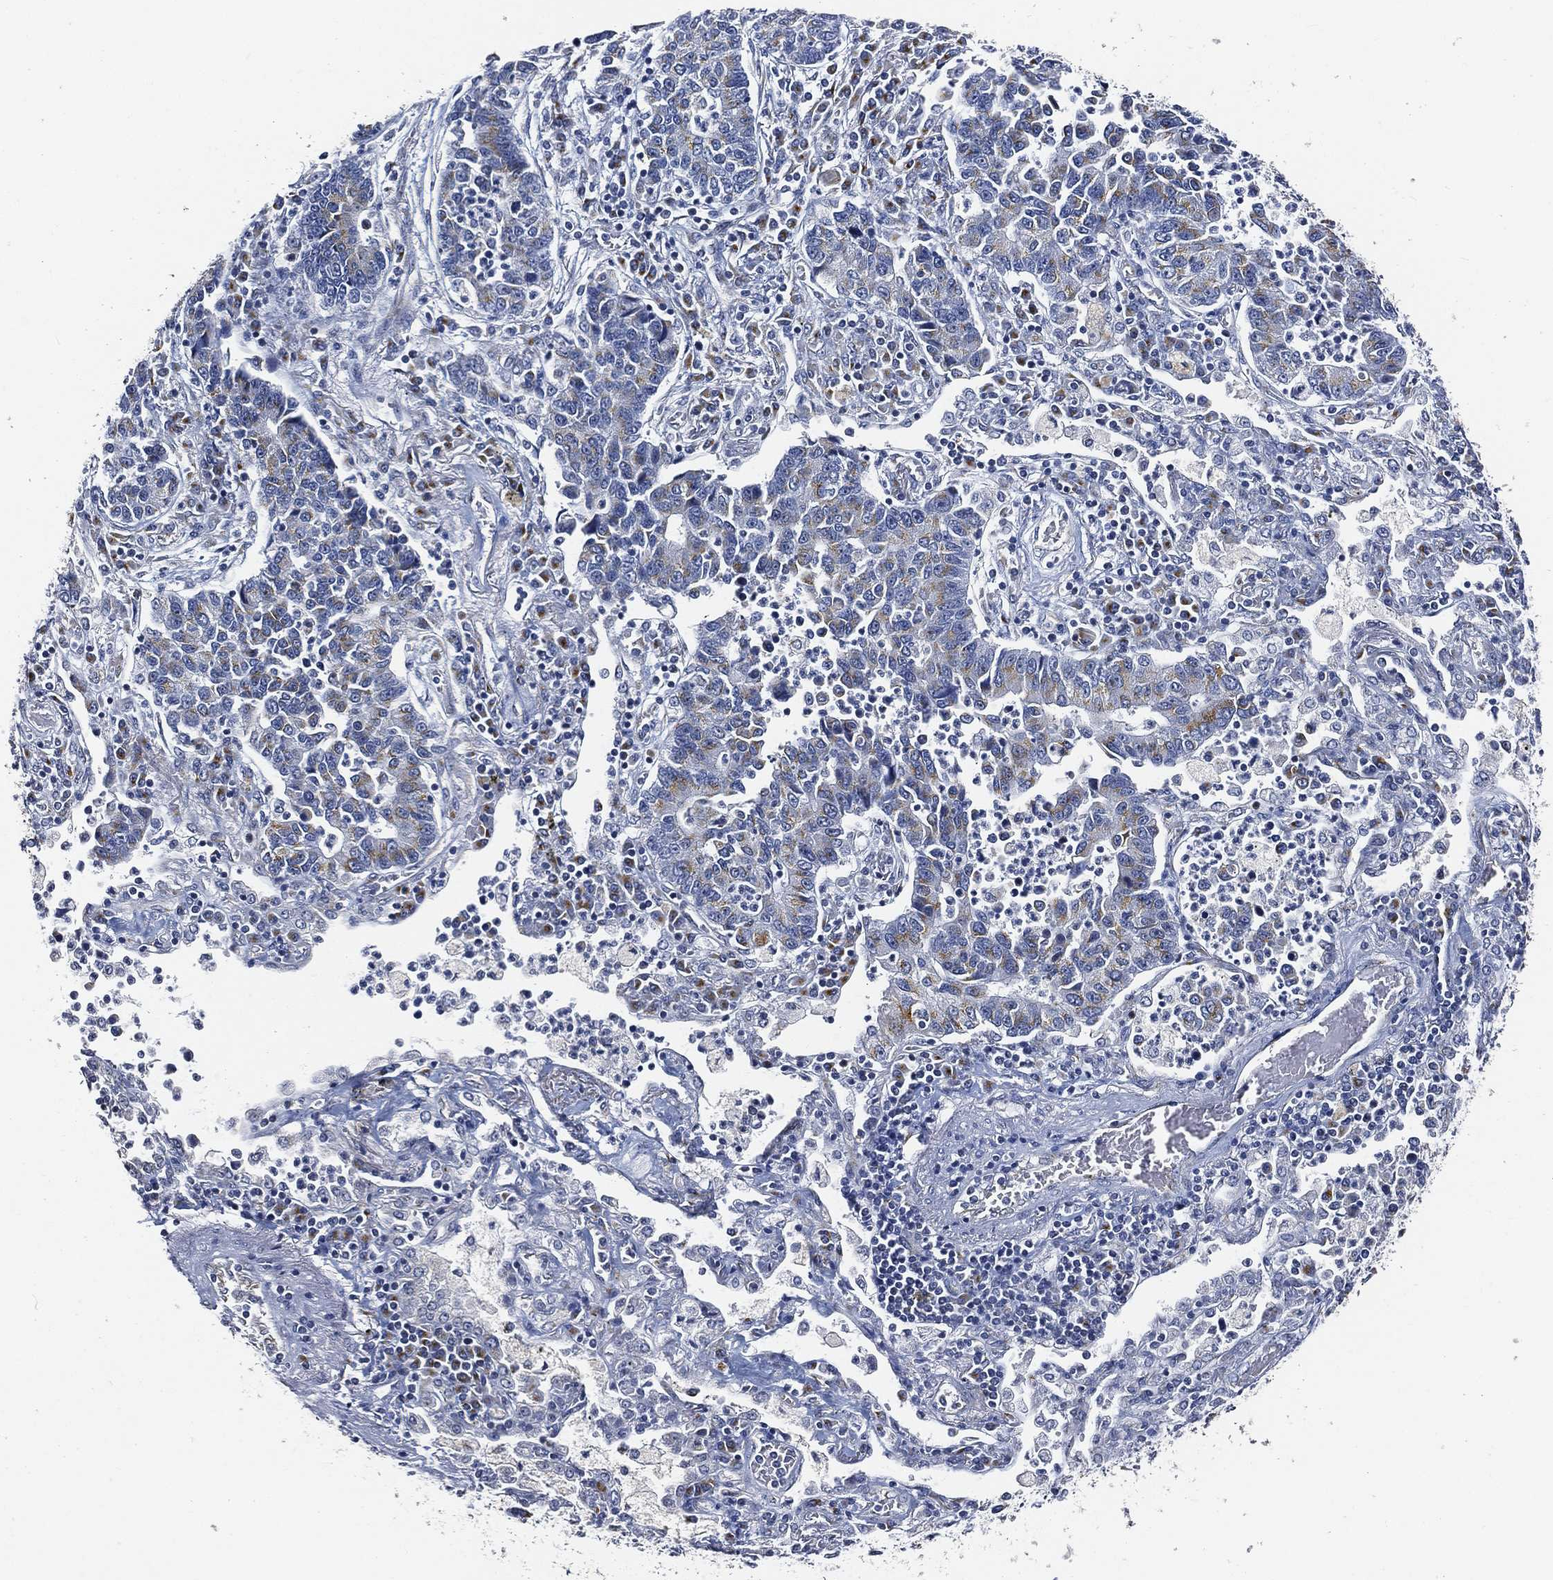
{"staining": {"intensity": "moderate", "quantity": "<25%", "location": "cytoplasmic/membranous"}, "tissue": "lung cancer", "cell_type": "Tumor cells", "image_type": "cancer", "snomed": [{"axis": "morphology", "description": "Adenocarcinoma, NOS"}, {"axis": "topography", "description": "Lung"}], "caption": "A brown stain labels moderate cytoplasmic/membranous positivity of a protein in human lung cancer (adenocarcinoma) tumor cells.", "gene": "TICAM1", "patient": {"sex": "female", "age": 57}}